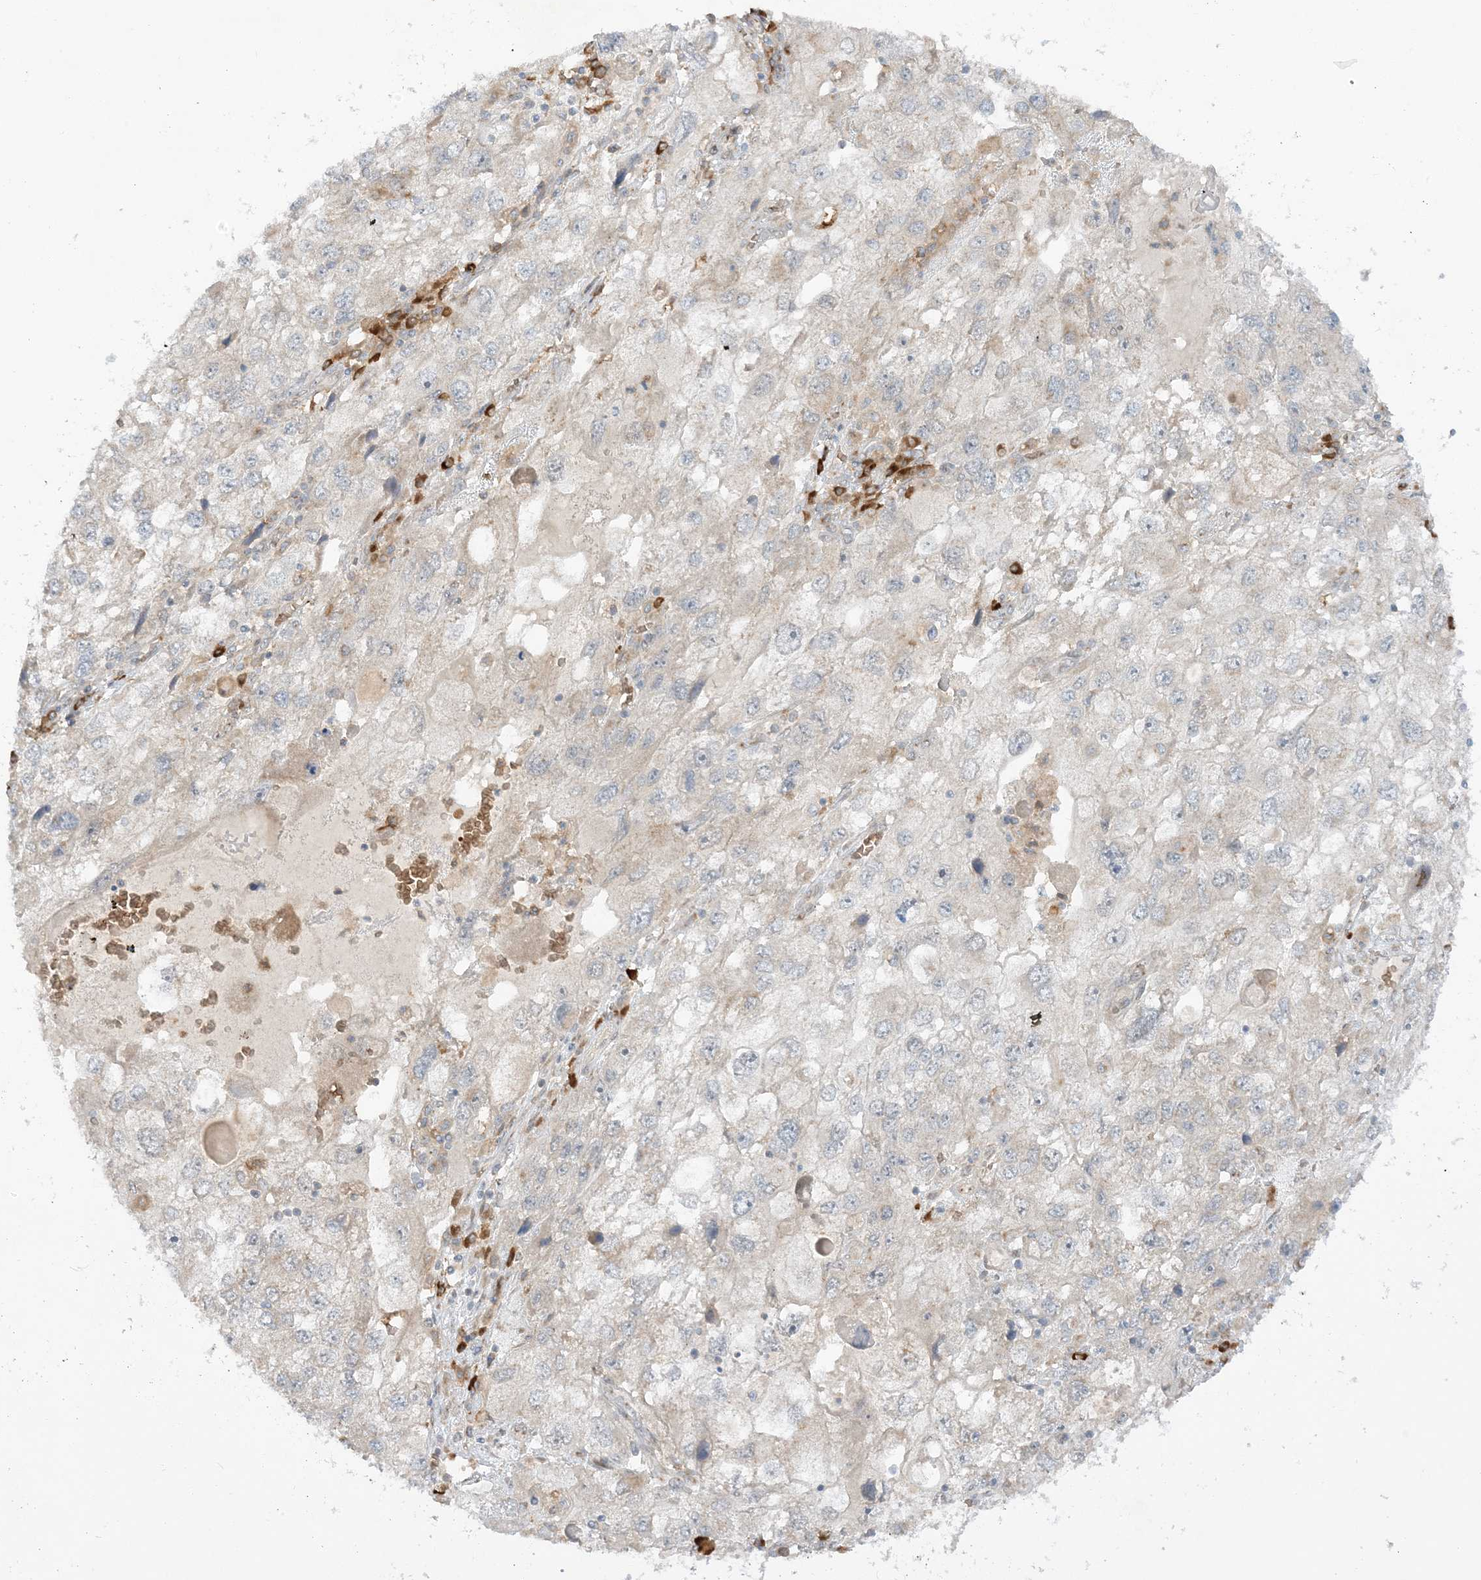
{"staining": {"intensity": "weak", "quantity": "<25%", "location": "cytoplasmic/membranous"}, "tissue": "endometrial cancer", "cell_type": "Tumor cells", "image_type": "cancer", "snomed": [{"axis": "morphology", "description": "Adenocarcinoma, NOS"}, {"axis": "topography", "description": "Endometrium"}], "caption": "Protein analysis of endometrial cancer displays no significant positivity in tumor cells.", "gene": "RPP40", "patient": {"sex": "female", "age": 49}}